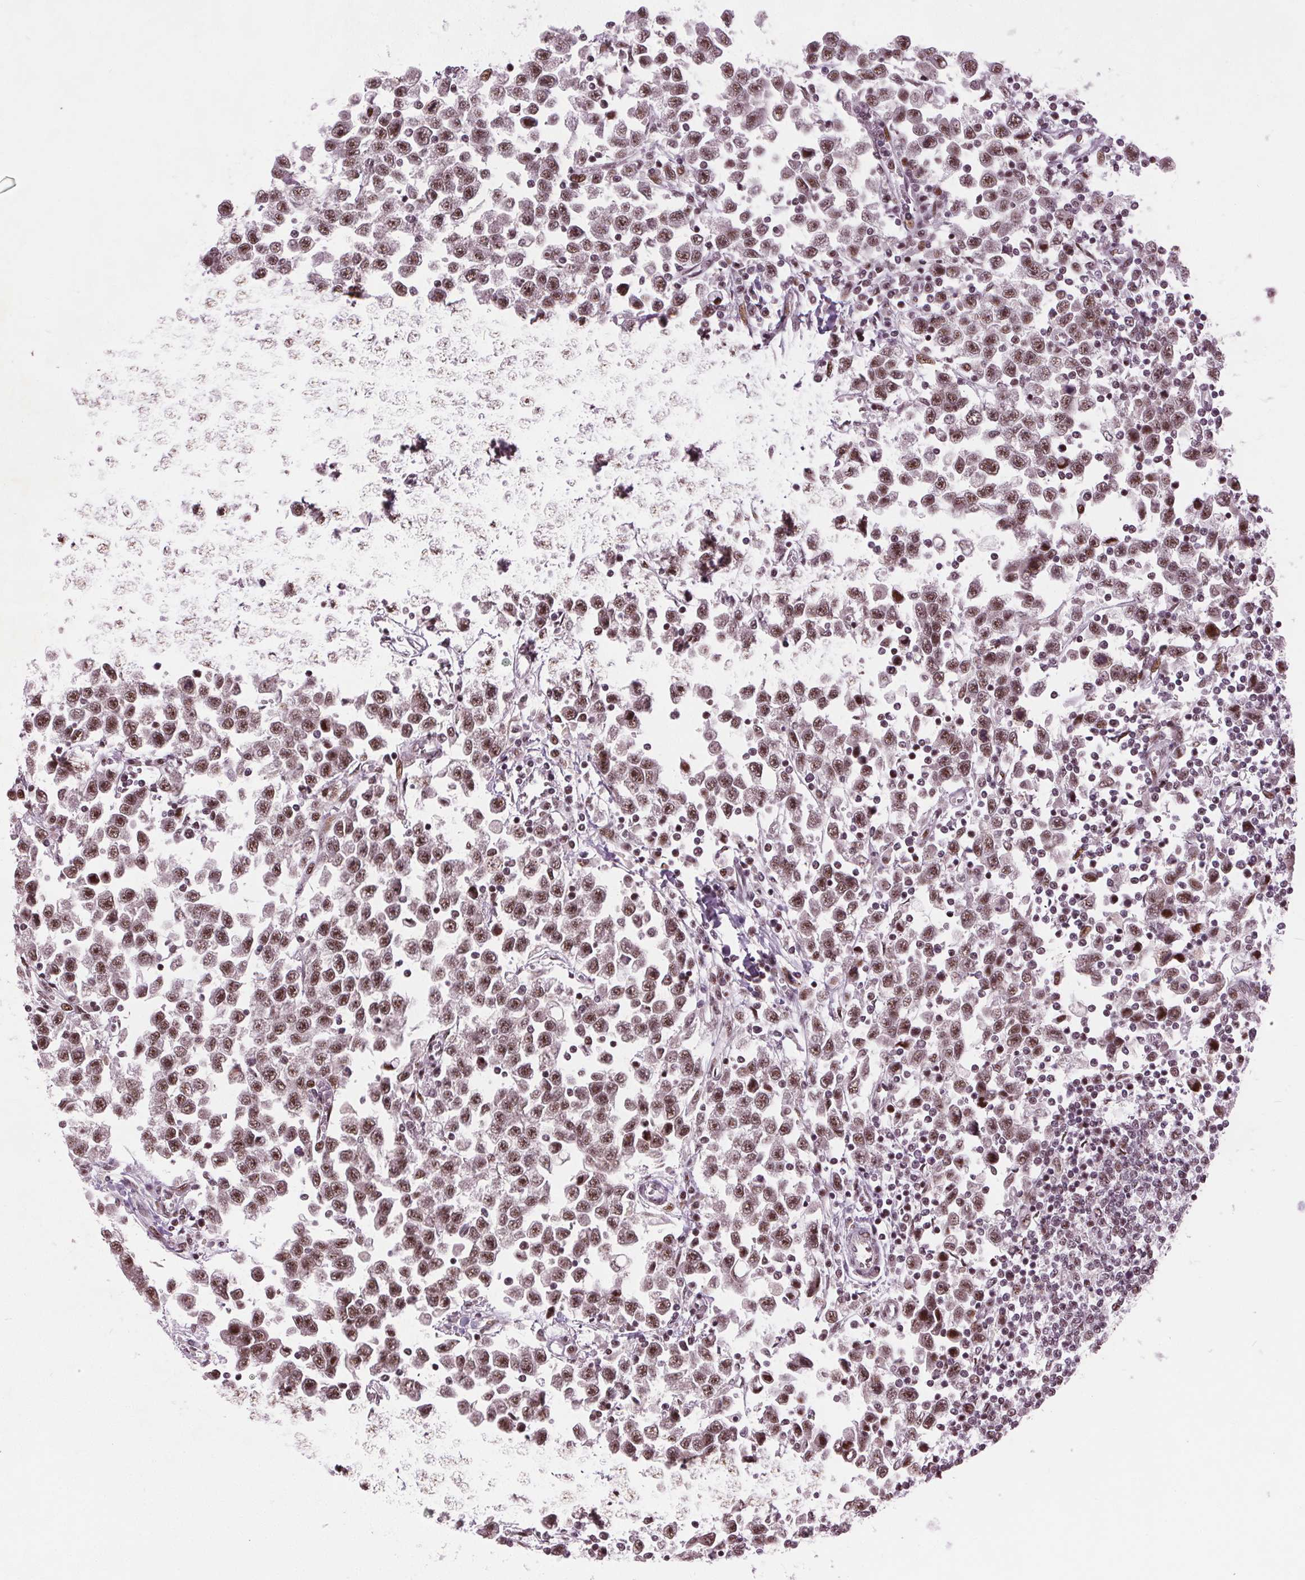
{"staining": {"intensity": "moderate", "quantity": ">75%", "location": "nuclear"}, "tissue": "testis cancer", "cell_type": "Tumor cells", "image_type": "cancer", "snomed": [{"axis": "morphology", "description": "Seminoma, NOS"}, {"axis": "topography", "description": "Testis"}], "caption": "Testis cancer was stained to show a protein in brown. There is medium levels of moderate nuclear expression in approximately >75% of tumor cells.", "gene": "TTC34", "patient": {"sex": "male", "age": 34}}